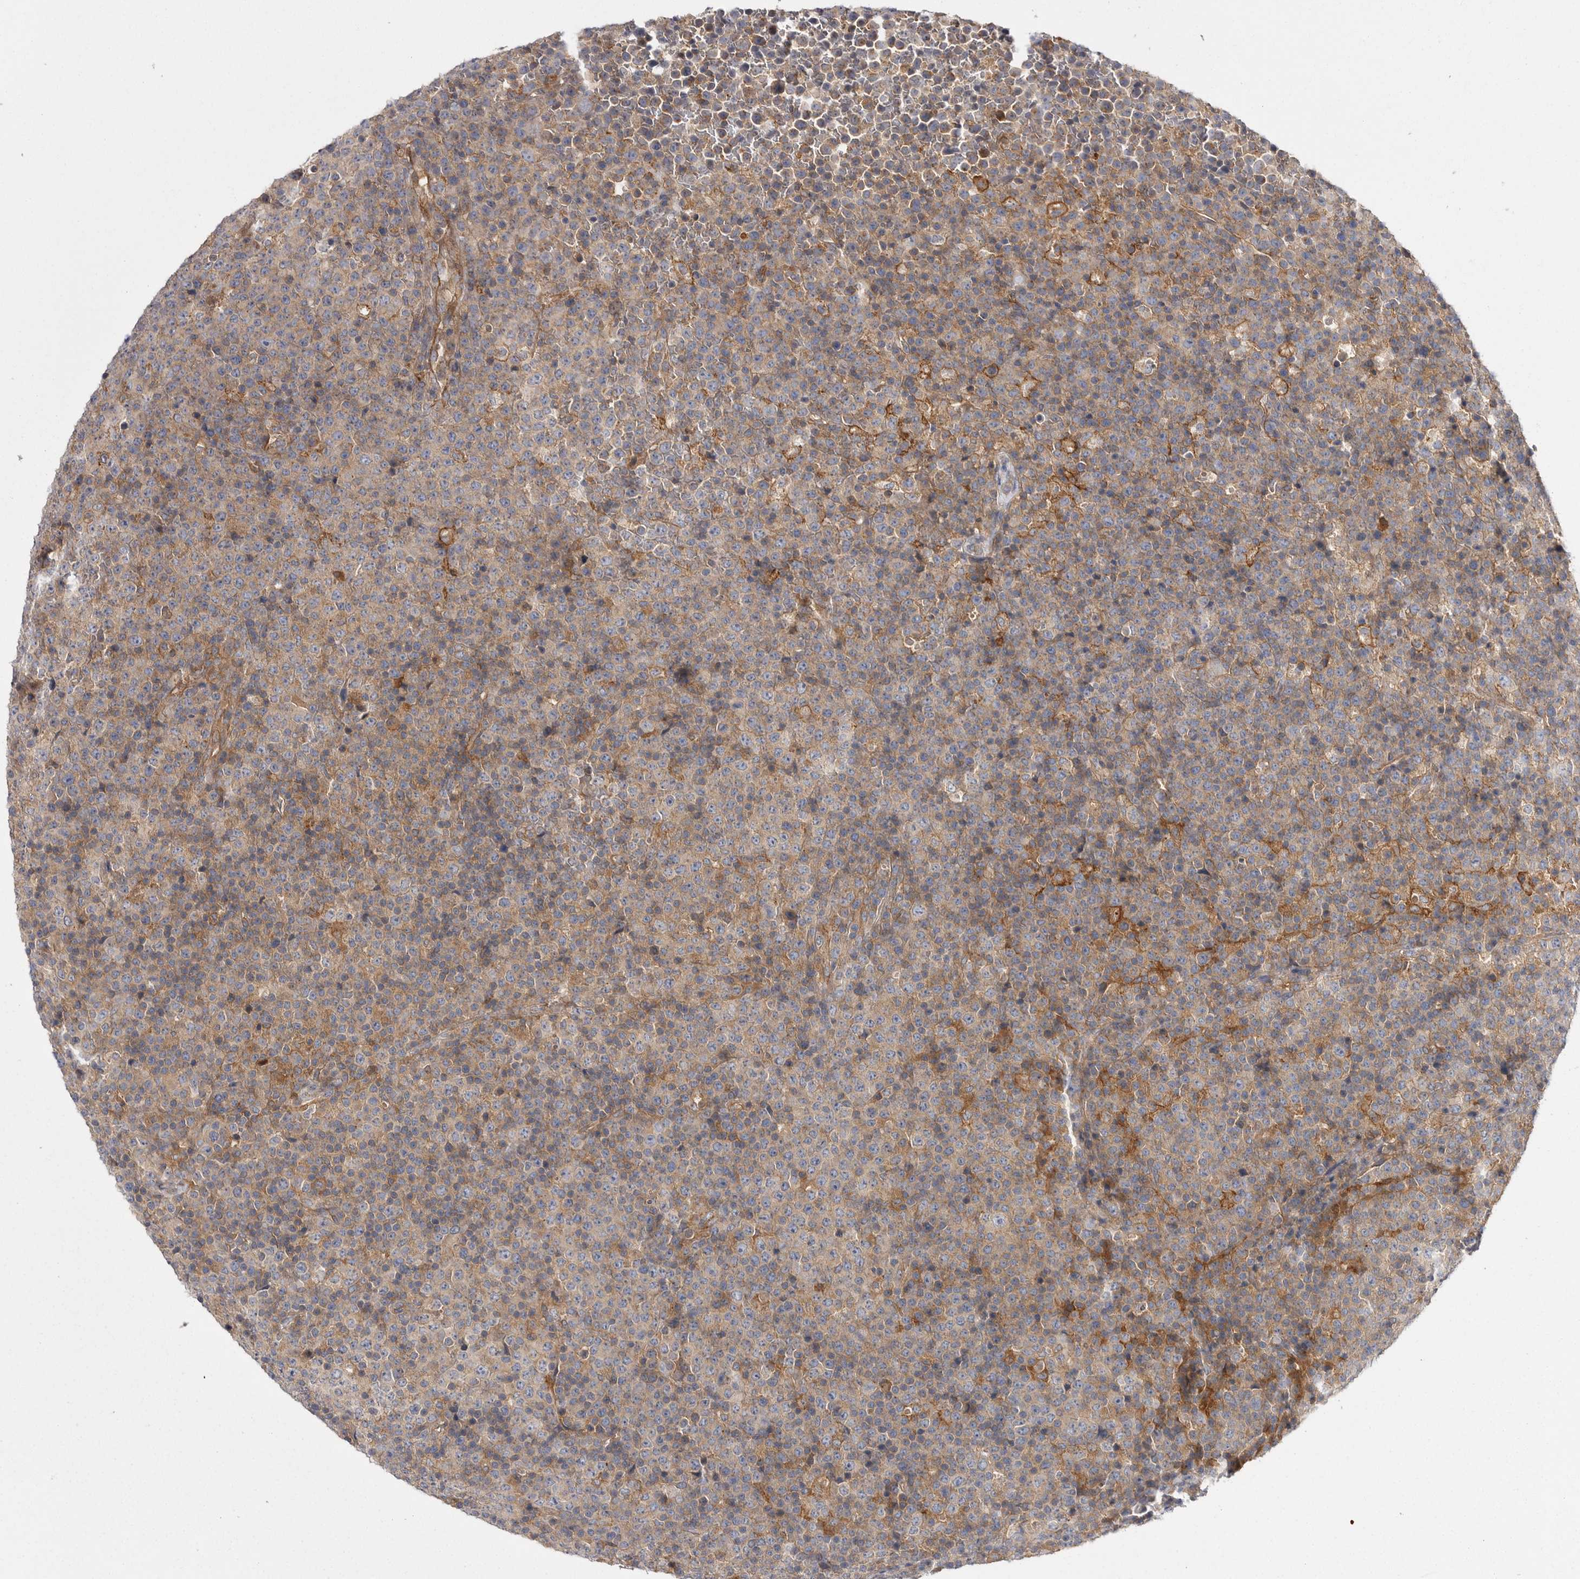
{"staining": {"intensity": "moderate", "quantity": "<25%", "location": "cytoplasmic/membranous"}, "tissue": "lymphoma", "cell_type": "Tumor cells", "image_type": "cancer", "snomed": [{"axis": "morphology", "description": "Malignant lymphoma, non-Hodgkin's type, High grade"}, {"axis": "topography", "description": "Lymph node"}], "caption": "A histopathology image of lymphoma stained for a protein demonstrates moderate cytoplasmic/membranous brown staining in tumor cells.", "gene": "OSBPL9", "patient": {"sex": "male", "age": 13}}